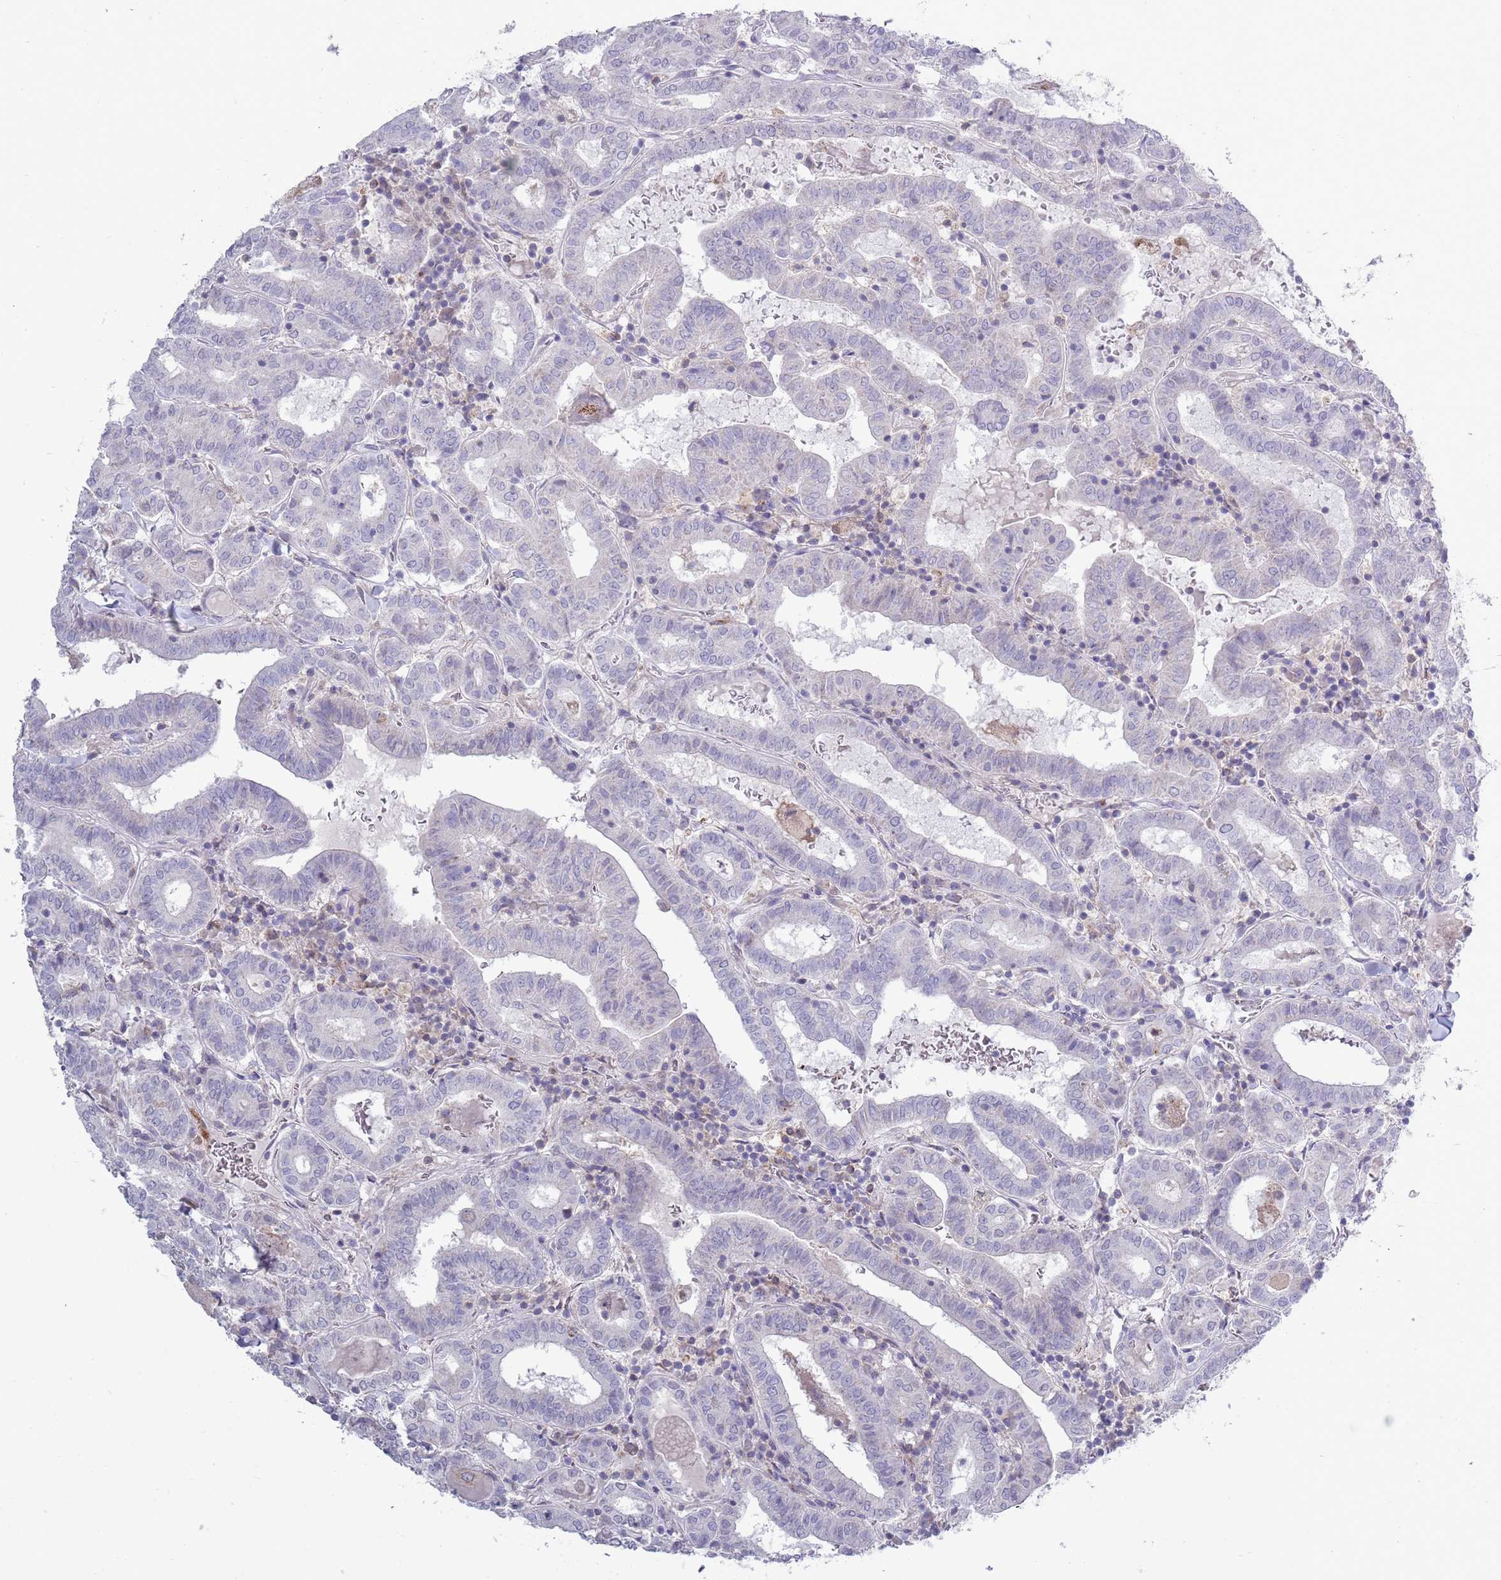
{"staining": {"intensity": "negative", "quantity": "none", "location": "none"}, "tissue": "thyroid cancer", "cell_type": "Tumor cells", "image_type": "cancer", "snomed": [{"axis": "morphology", "description": "Papillary adenocarcinoma, NOS"}, {"axis": "topography", "description": "Thyroid gland"}], "caption": "Histopathology image shows no significant protein positivity in tumor cells of papillary adenocarcinoma (thyroid).", "gene": "ACSBG1", "patient": {"sex": "female", "age": 72}}